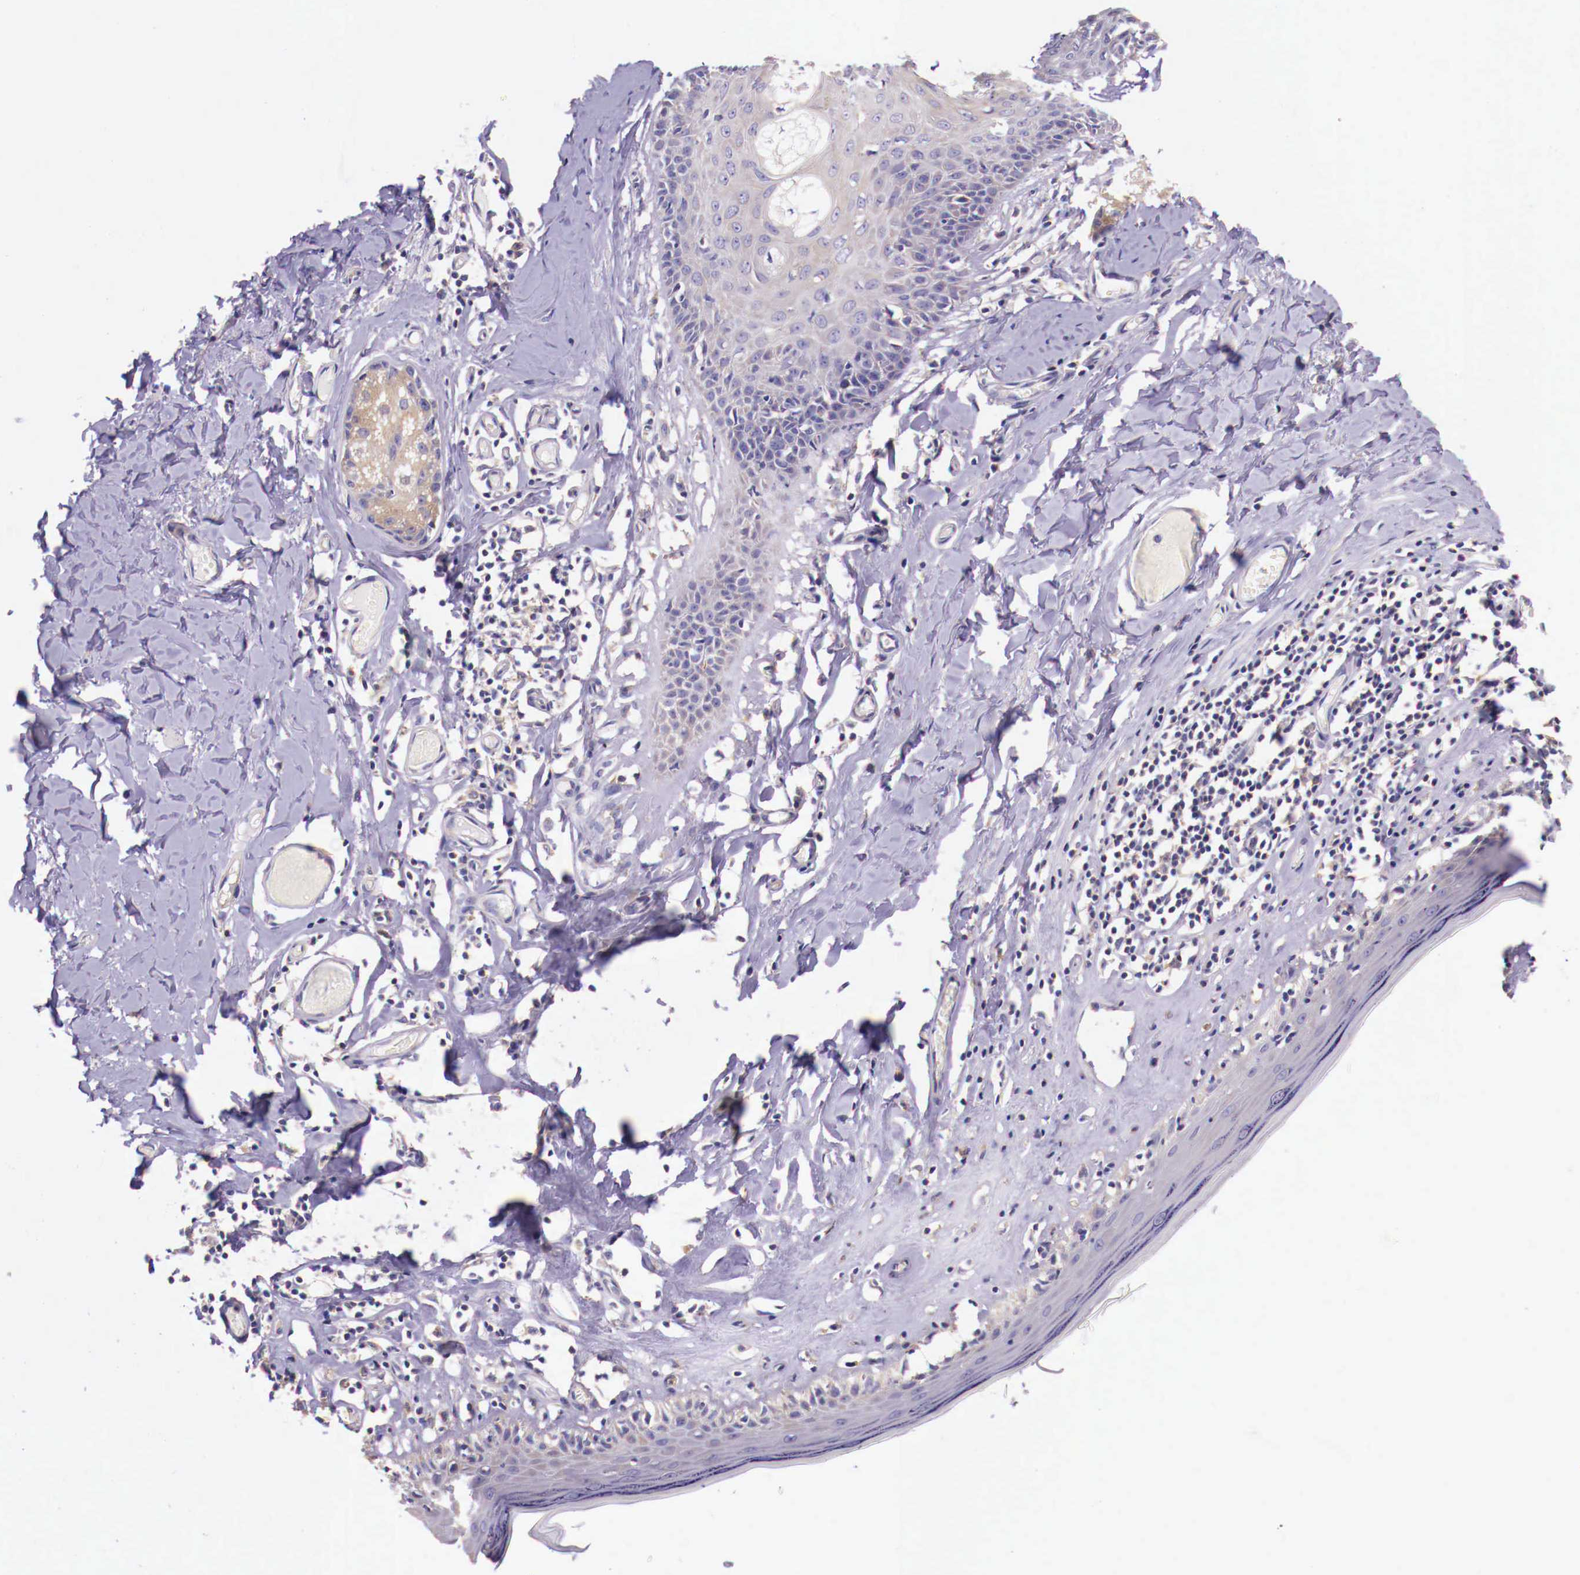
{"staining": {"intensity": "weak", "quantity": "<25%", "location": "cytoplasmic/membranous"}, "tissue": "skin", "cell_type": "Epidermal cells", "image_type": "normal", "snomed": [{"axis": "morphology", "description": "Normal tissue, NOS"}, {"axis": "topography", "description": "Vascular tissue"}, {"axis": "topography", "description": "Vulva"}, {"axis": "topography", "description": "Peripheral nerve tissue"}], "caption": "Epidermal cells are negative for brown protein staining in benign skin.", "gene": "GRIPAP1", "patient": {"sex": "female", "age": 86}}